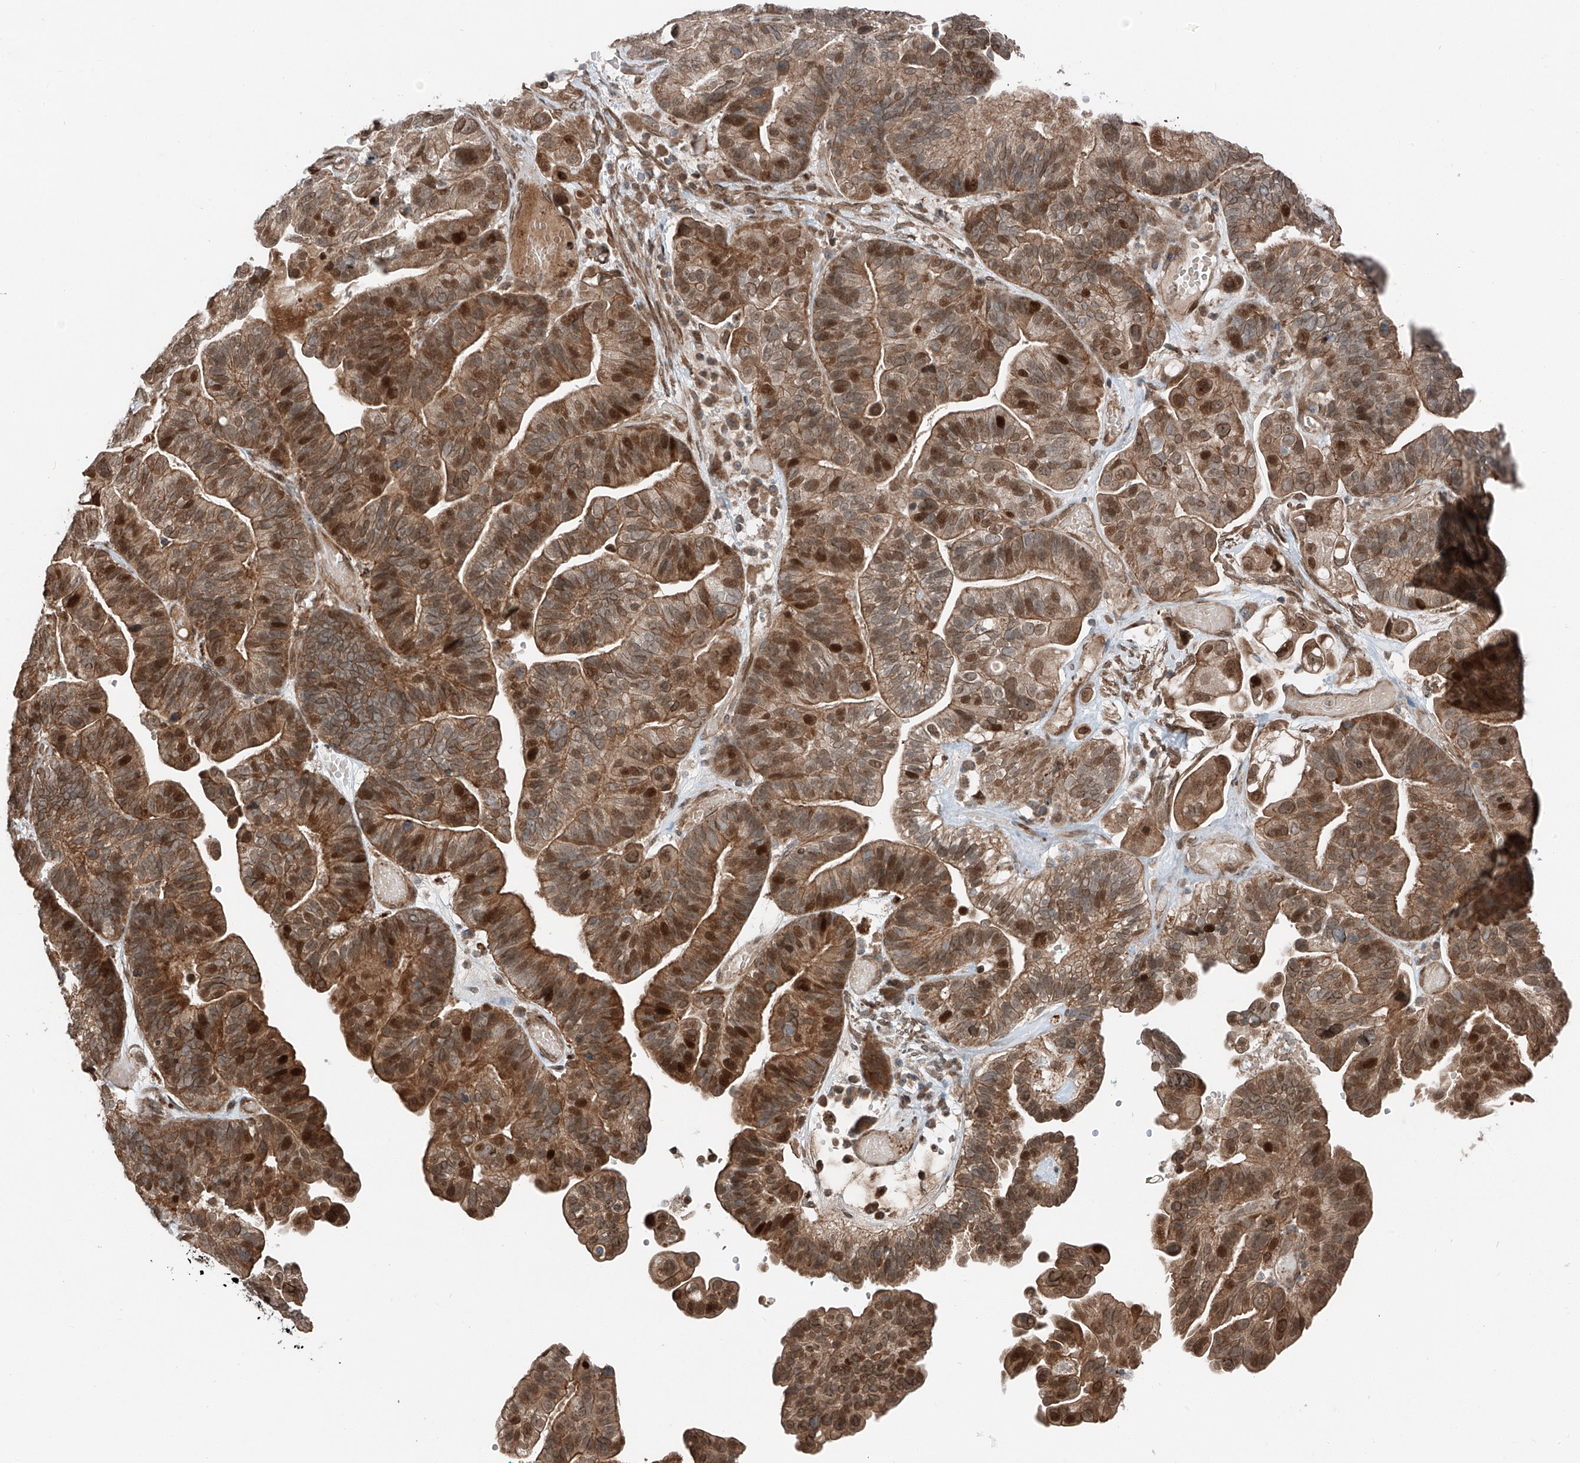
{"staining": {"intensity": "moderate", "quantity": ">75%", "location": "cytoplasmic/membranous,nuclear"}, "tissue": "ovarian cancer", "cell_type": "Tumor cells", "image_type": "cancer", "snomed": [{"axis": "morphology", "description": "Cystadenocarcinoma, serous, NOS"}, {"axis": "topography", "description": "Ovary"}], "caption": "High-magnification brightfield microscopy of ovarian cancer stained with DAB (brown) and counterstained with hematoxylin (blue). tumor cells exhibit moderate cytoplasmic/membranous and nuclear staining is present in approximately>75% of cells. The protein is shown in brown color, while the nuclei are stained blue.", "gene": "CEP162", "patient": {"sex": "female", "age": 56}}